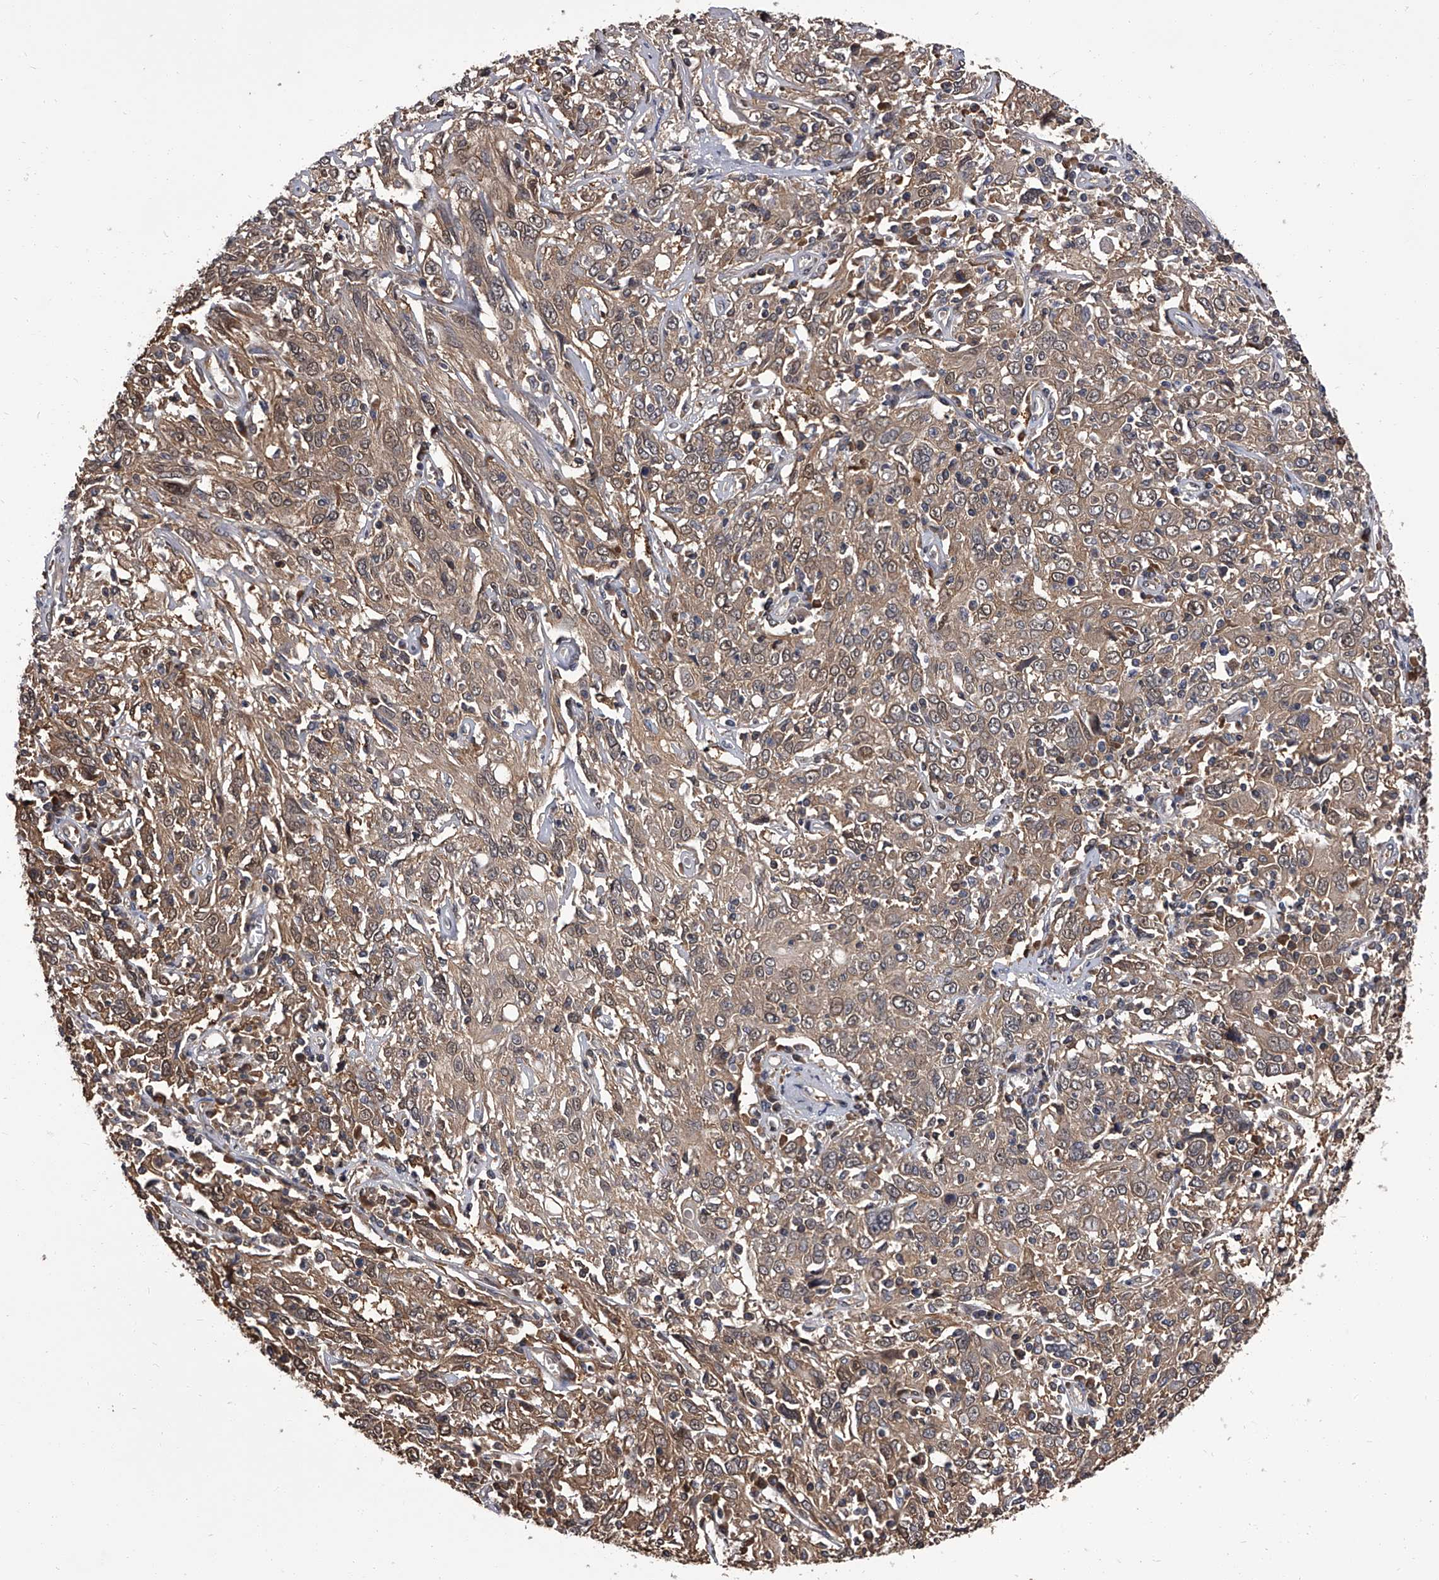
{"staining": {"intensity": "weak", "quantity": ">75%", "location": "cytoplasmic/membranous"}, "tissue": "cervical cancer", "cell_type": "Tumor cells", "image_type": "cancer", "snomed": [{"axis": "morphology", "description": "Squamous cell carcinoma, NOS"}, {"axis": "topography", "description": "Cervix"}], "caption": "This is an image of IHC staining of cervical cancer (squamous cell carcinoma), which shows weak positivity in the cytoplasmic/membranous of tumor cells.", "gene": "SLC18B1", "patient": {"sex": "female", "age": 46}}